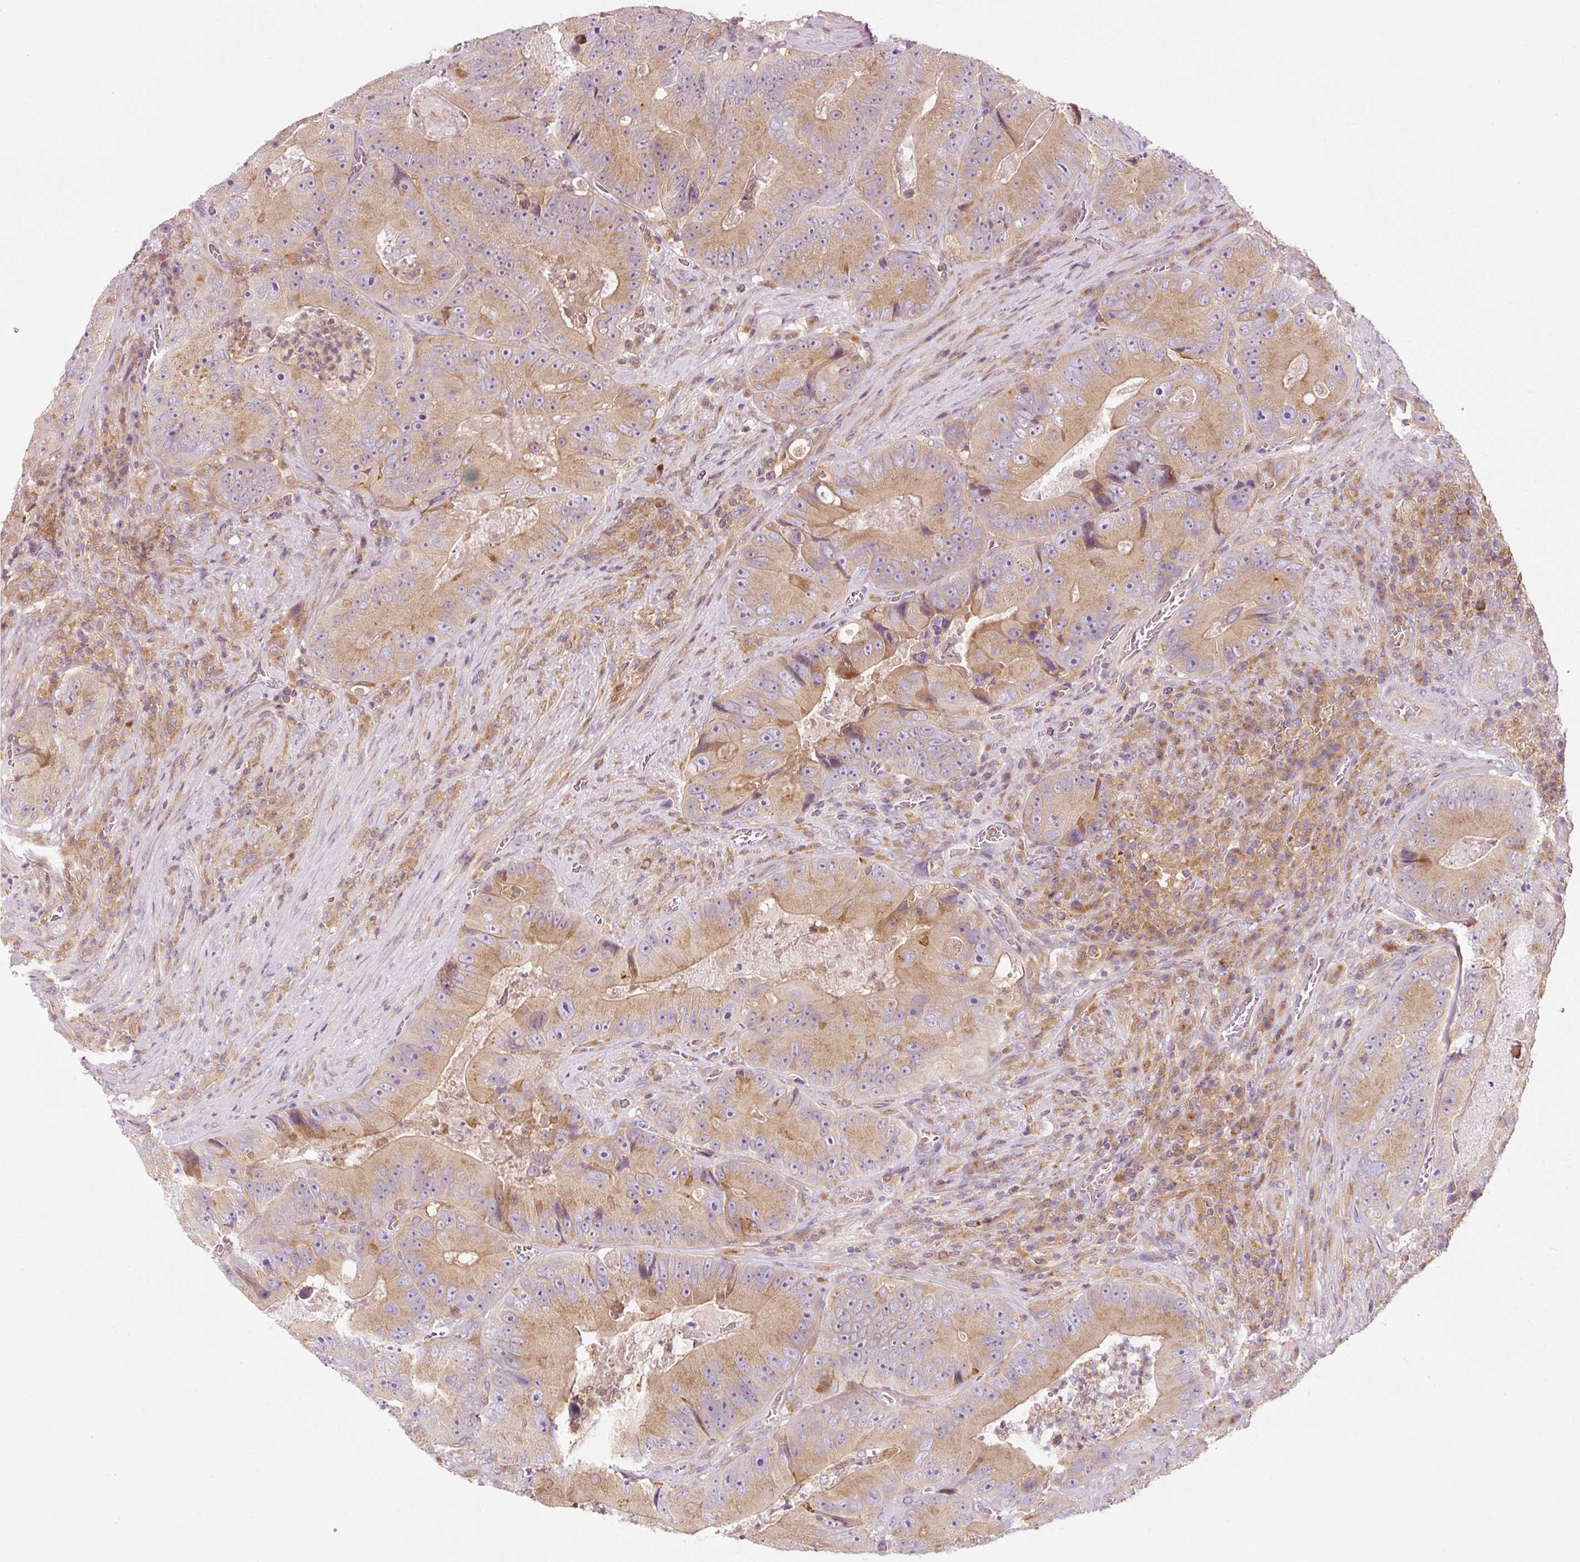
{"staining": {"intensity": "moderate", "quantity": ">75%", "location": "cytoplasmic/membranous"}, "tissue": "colorectal cancer", "cell_type": "Tumor cells", "image_type": "cancer", "snomed": [{"axis": "morphology", "description": "Adenocarcinoma, NOS"}, {"axis": "topography", "description": "Colon"}], "caption": "Colorectal cancer was stained to show a protein in brown. There is medium levels of moderate cytoplasmic/membranous positivity in approximately >75% of tumor cells.", "gene": "NAPA", "patient": {"sex": "female", "age": 86}}